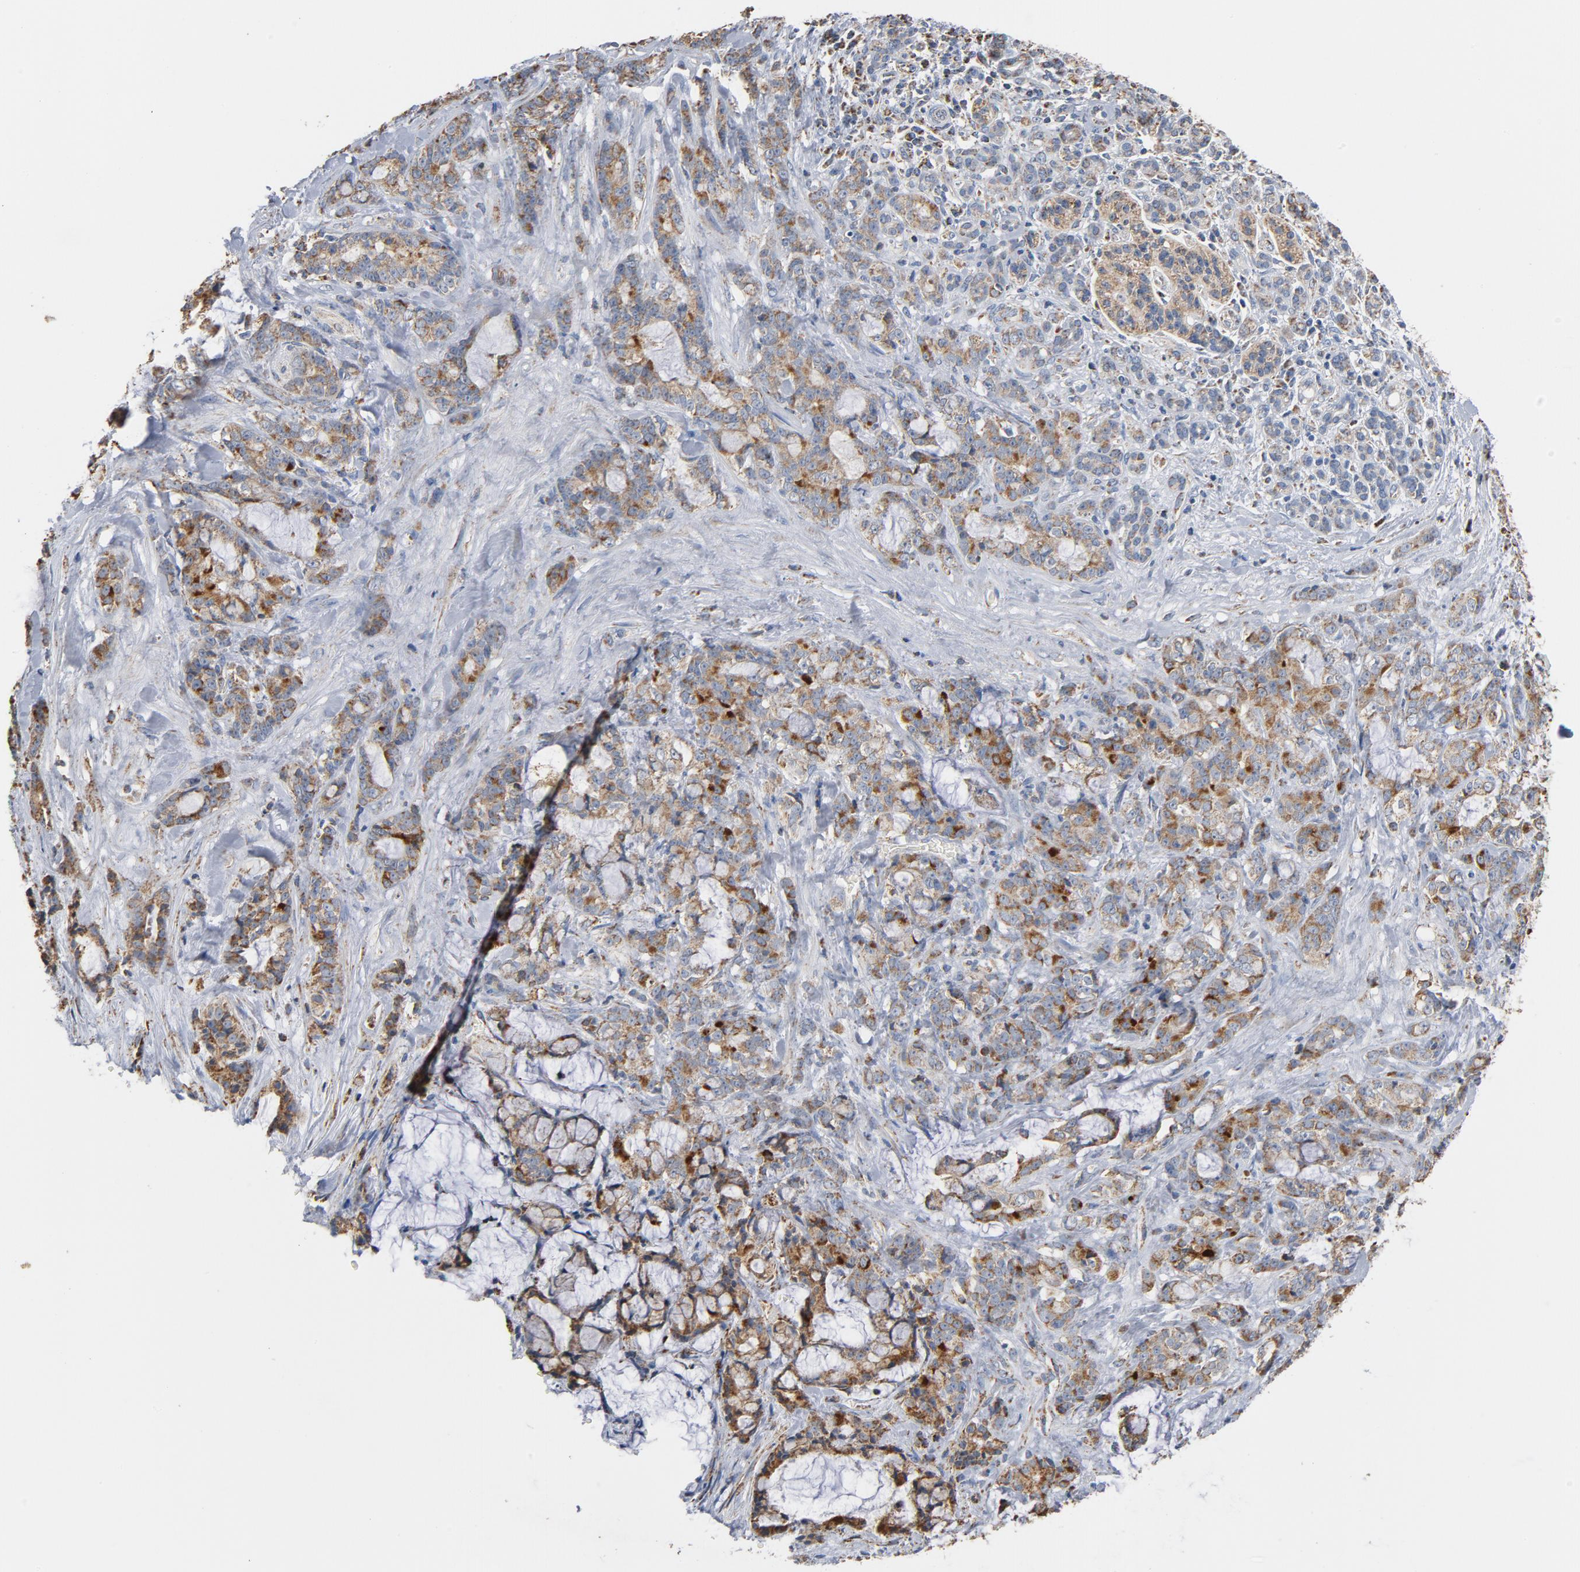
{"staining": {"intensity": "moderate", "quantity": ">75%", "location": "cytoplasmic/membranous"}, "tissue": "pancreatic cancer", "cell_type": "Tumor cells", "image_type": "cancer", "snomed": [{"axis": "morphology", "description": "Adenocarcinoma, NOS"}, {"axis": "topography", "description": "Pancreas"}], "caption": "A brown stain labels moderate cytoplasmic/membranous positivity of a protein in adenocarcinoma (pancreatic) tumor cells.", "gene": "NDUFS4", "patient": {"sex": "female", "age": 73}}